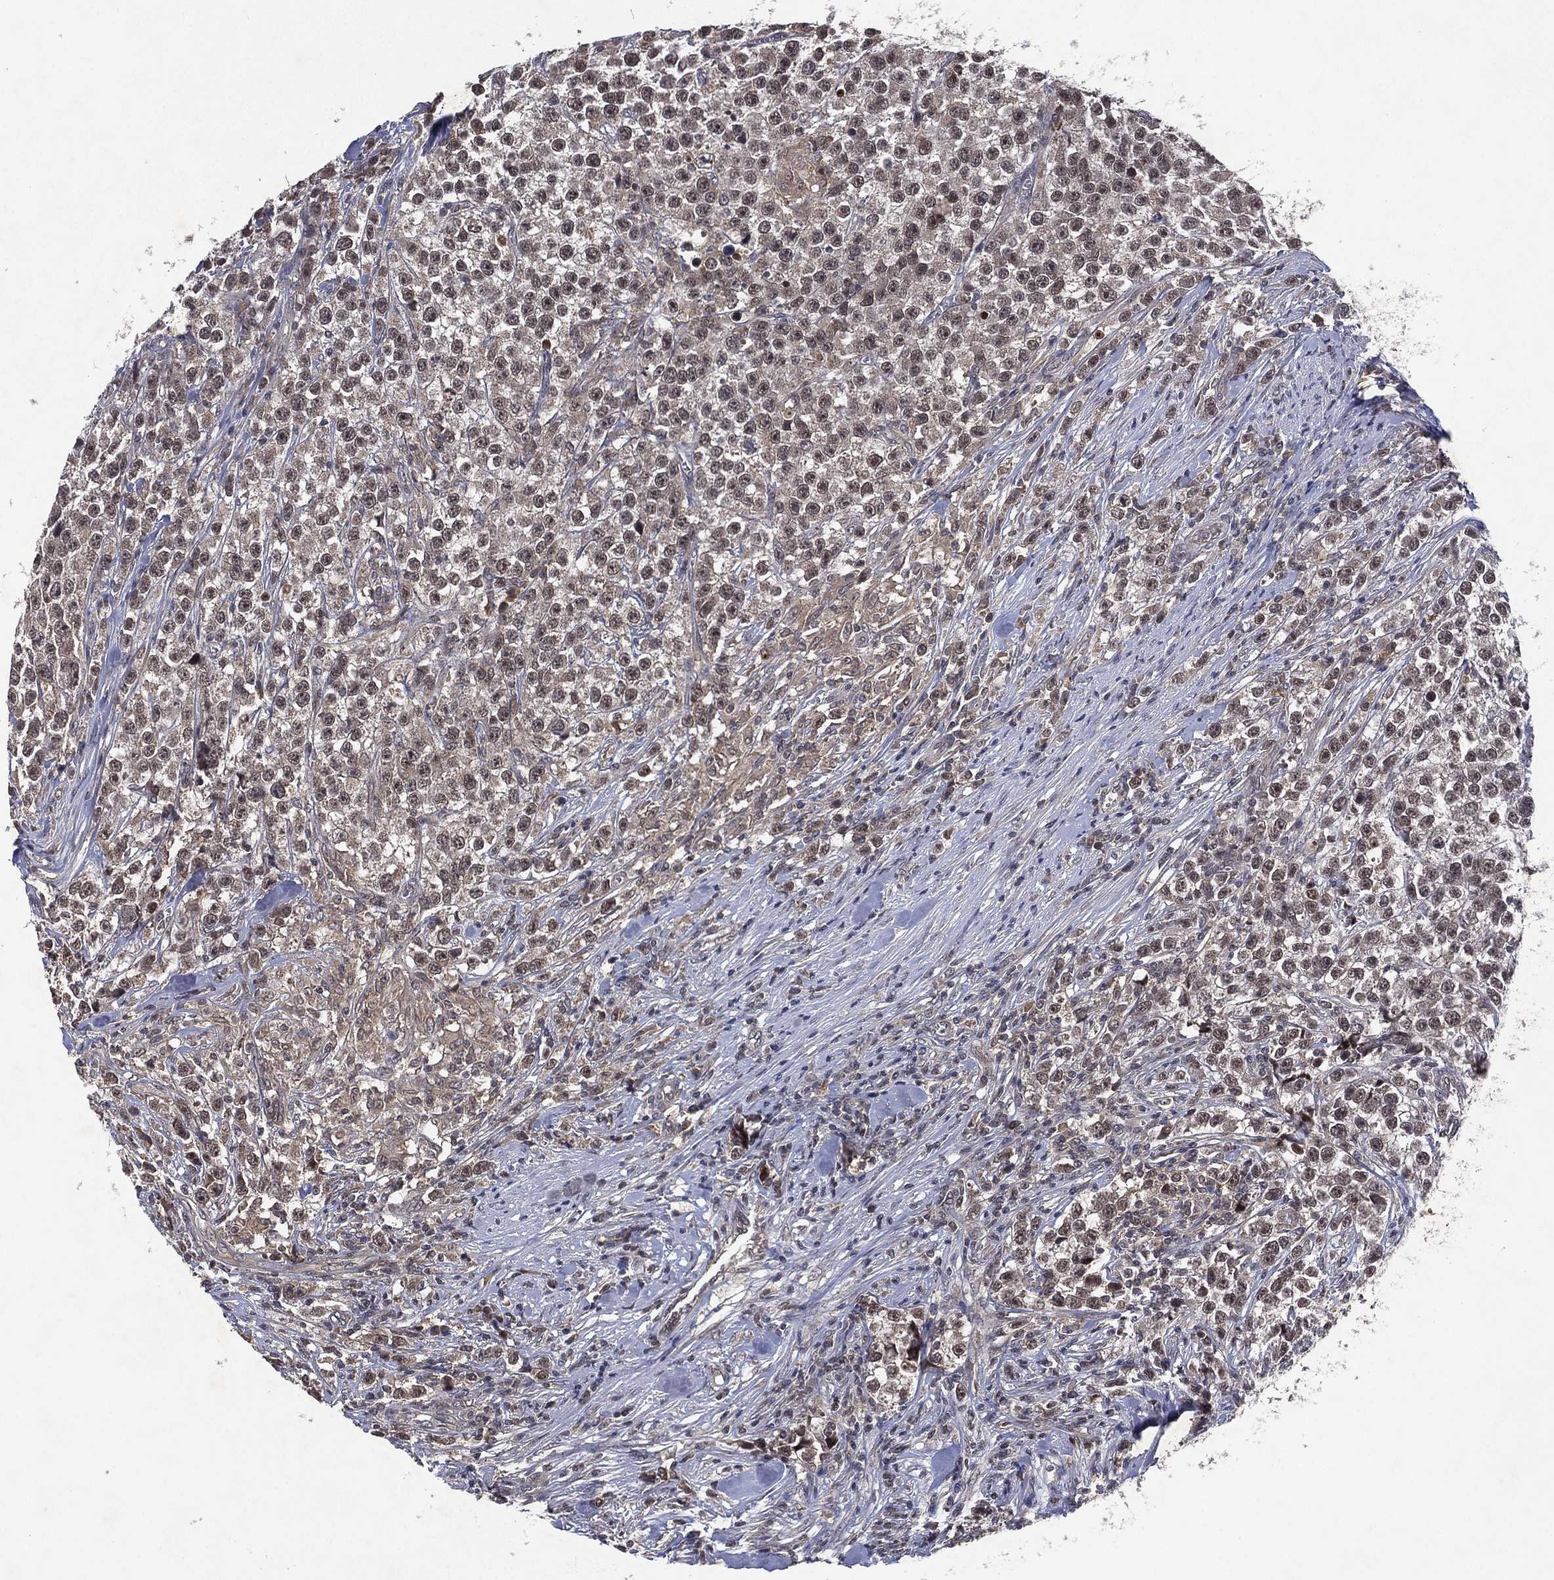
{"staining": {"intensity": "negative", "quantity": "none", "location": "none"}, "tissue": "testis cancer", "cell_type": "Tumor cells", "image_type": "cancer", "snomed": [{"axis": "morphology", "description": "Seminoma, NOS"}, {"axis": "topography", "description": "Testis"}], "caption": "This micrograph is of testis cancer stained with immunohistochemistry to label a protein in brown with the nuclei are counter-stained blue. There is no positivity in tumor cells.", "gene": "ATG4B", "patient": {"sex": "male", "age": 59}}